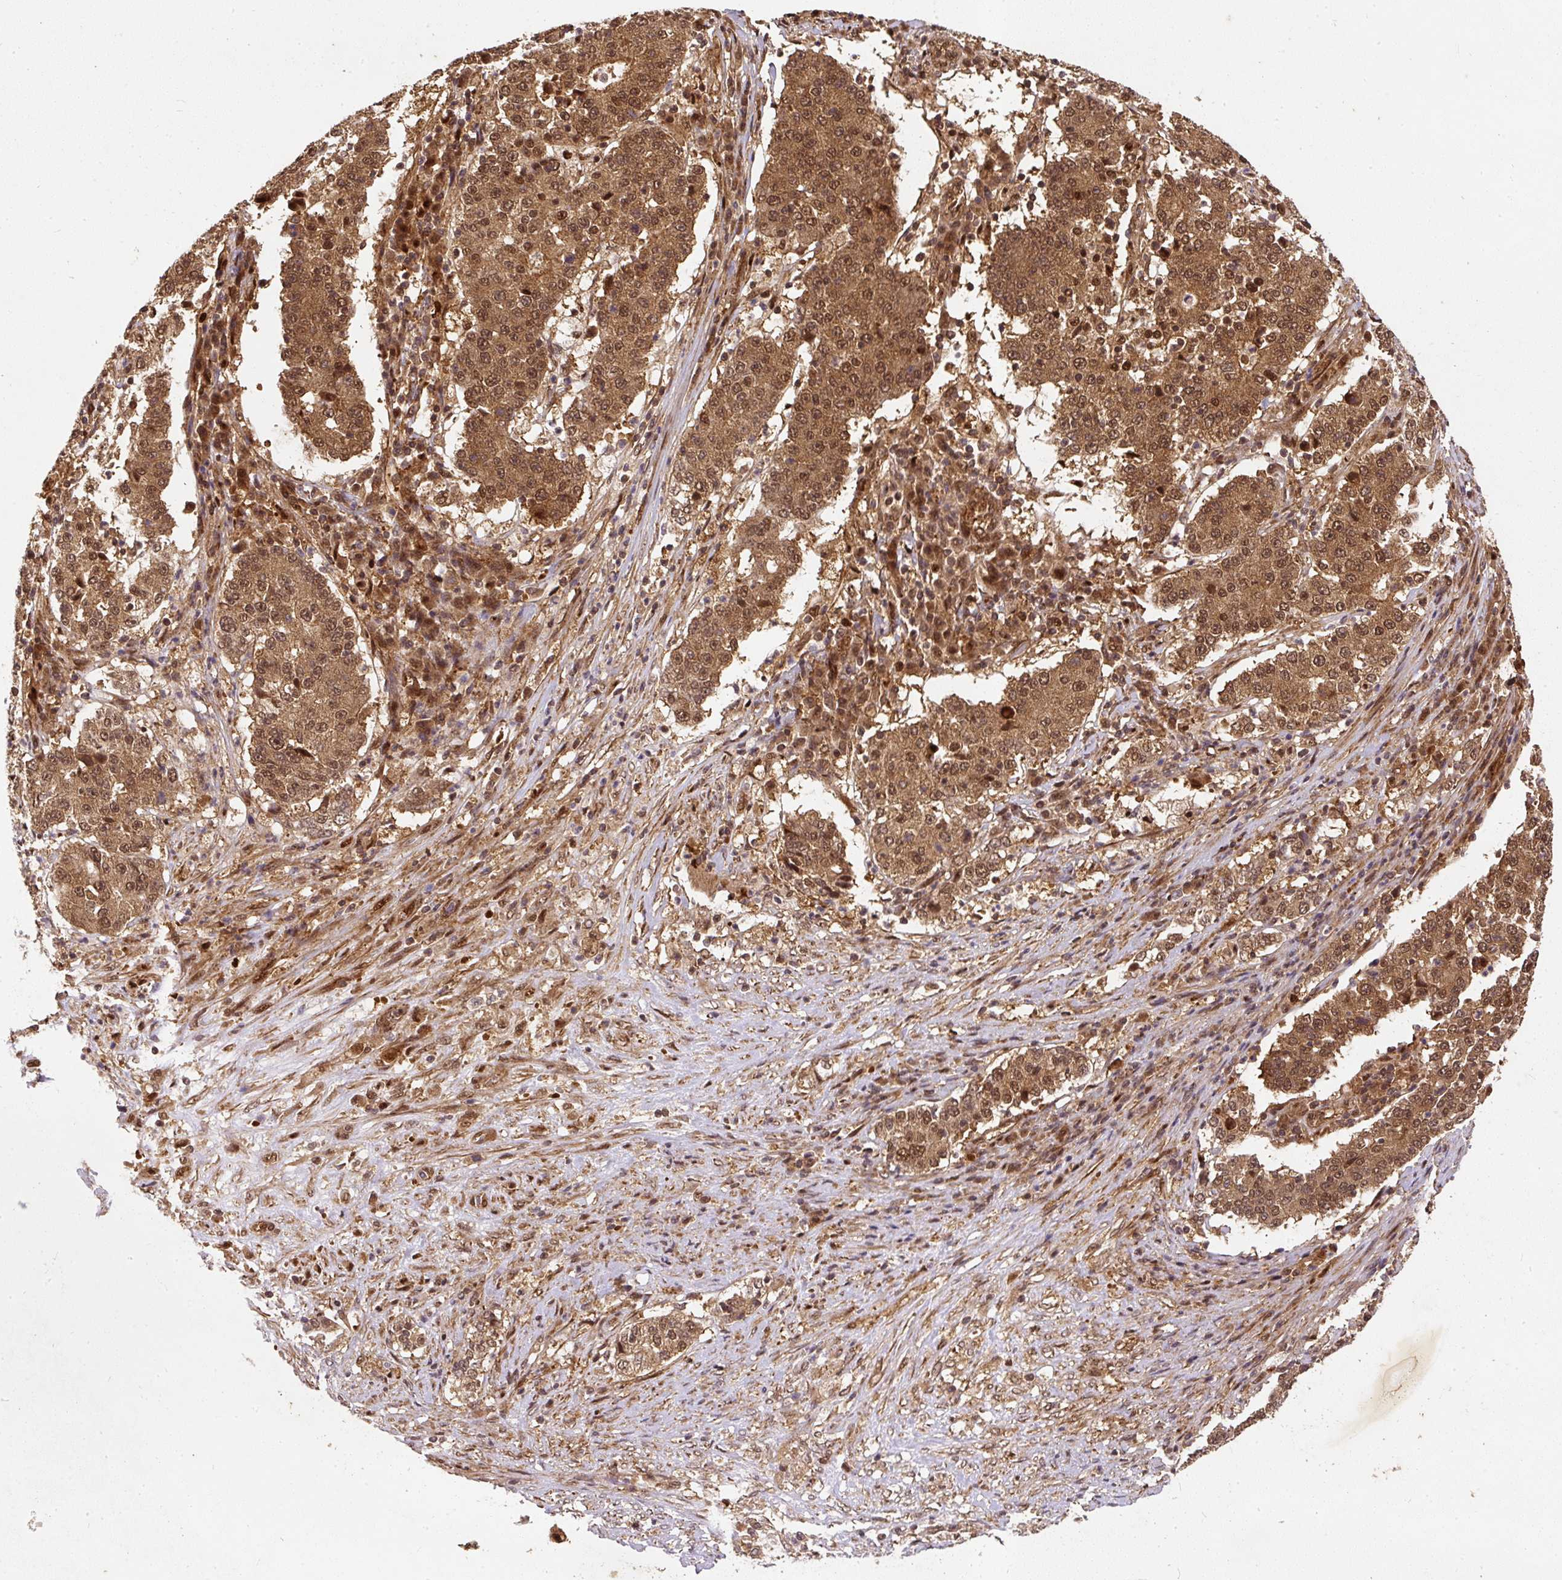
{"staining": {"intensity": "moderate", "quantity": ">75%", "location": "cytoplasmic/membranous,nuclear"}, "tissue": "stomach cancer", "cell_type": "Tumor cells", "image_type": "cancer", "snomed": [{"axis": "morphology", "description": "Adenocarcinoma, NOS"}, {"axis": "topography", "description": "Stomach"}], "caption": "Immunohistochemical staining of human stomach adenocarcinoma shows medium levels of moderate cytoplasmic/membranous and nuclear staining in approximately >75% of tumor cells. The staining was performed using DAB (3,3'-diaminobenzidine), with brown indicating positive protein expression. Nuclei are stained blue with hematoxylin.", "gene": "PSMD1", "patient": {"sex": "male", "age": 59}}